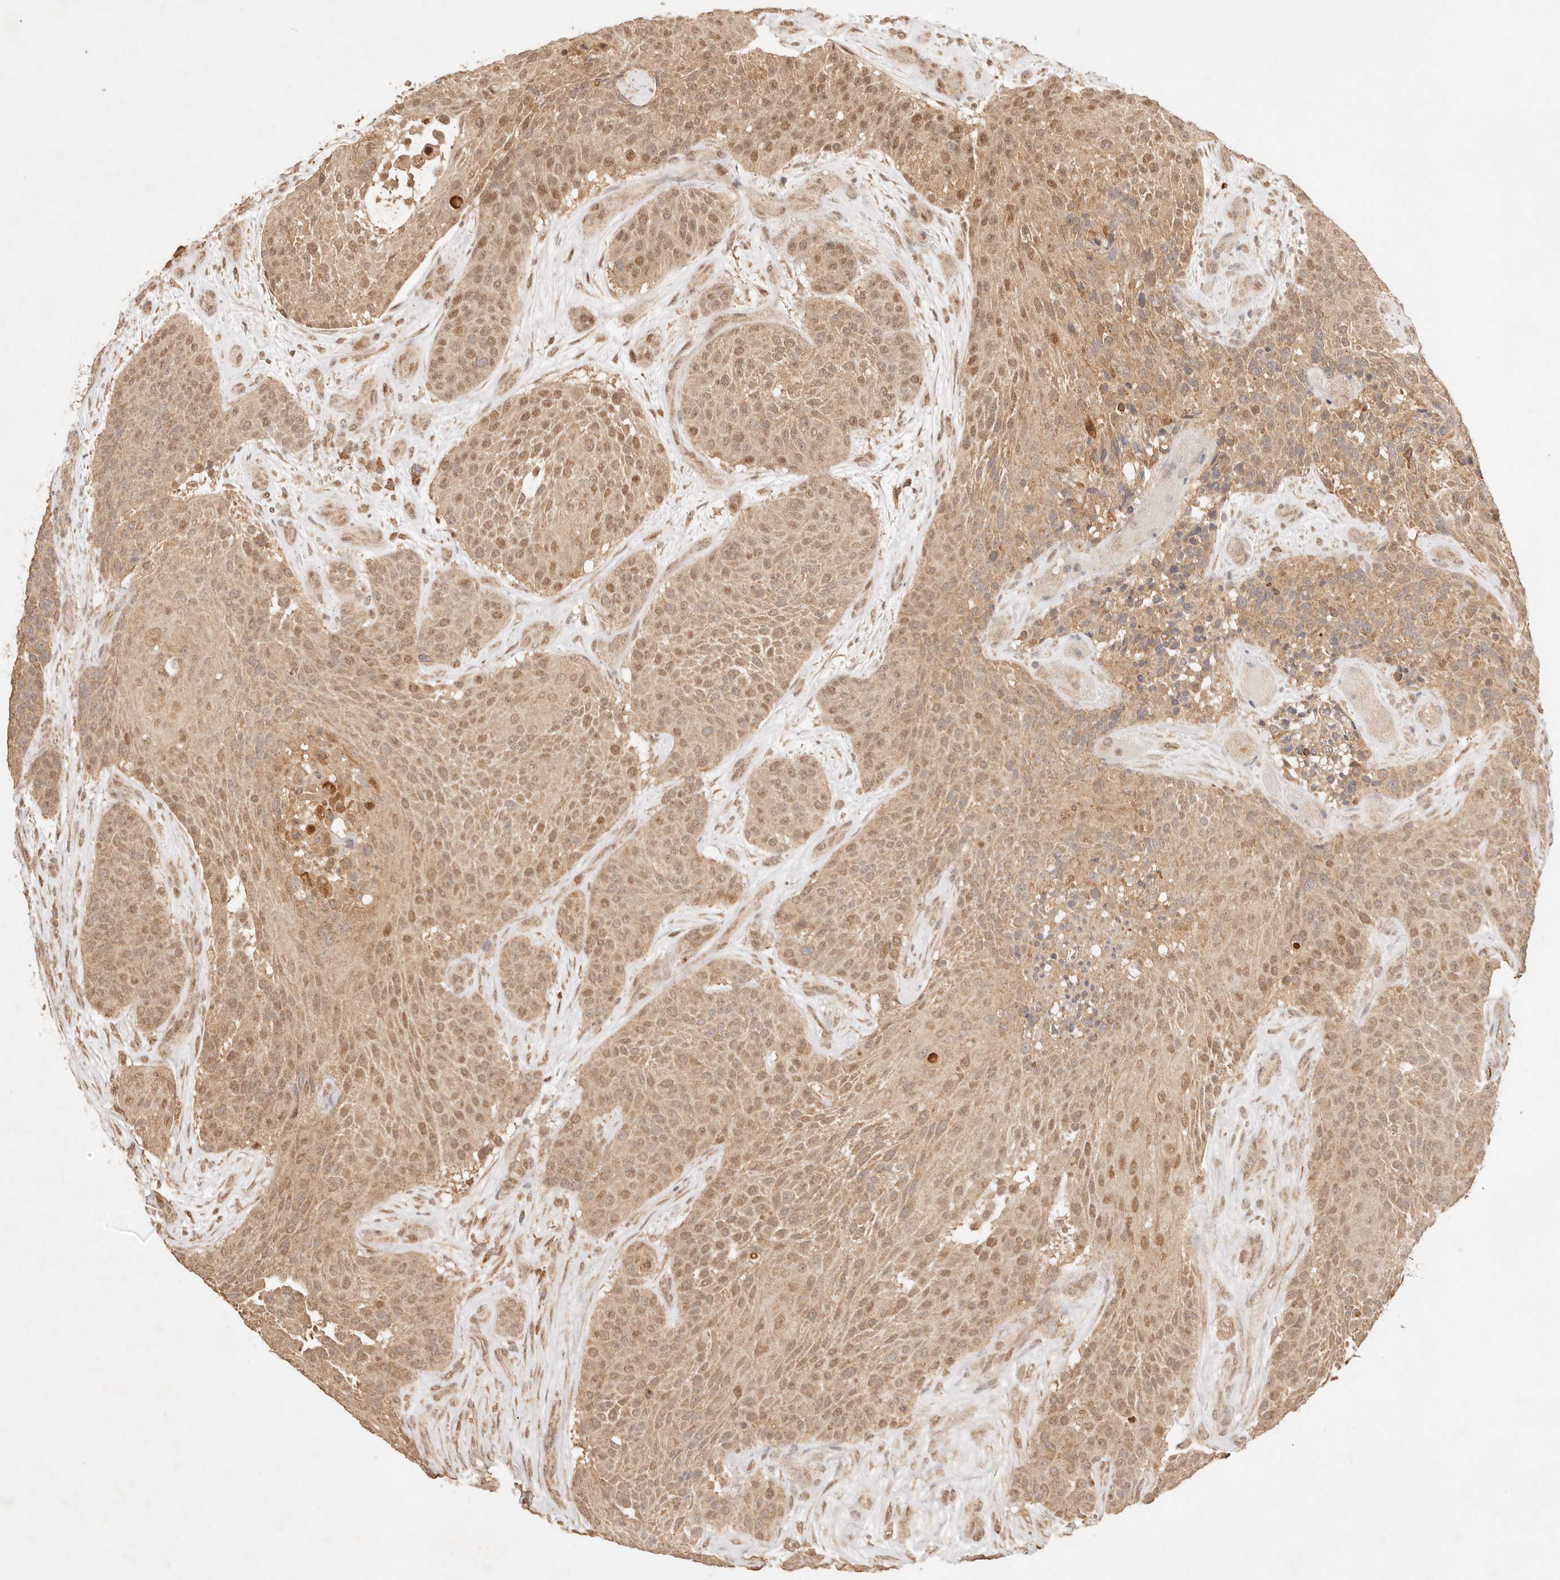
{"staining": {"intensity": "moderate", "quantity": ">75%", "location": "cytoplasmic/membranous,nuclear"}, "tissue": "urothelial cancer", "cell_type": "Tumor cells", "image_type": "cancer", "snomed": [{"axis": "morphology", "description": "Urothelial carcinoma, High grade"}, {"axis": "topography", "description": "Urinary bladder"}], "caption": "Urothelial cancer was stained to show a protein in brown. There is medium levels of moderate cytoplasmic/membranous and nuclear positivity in about >75% of tumor cells. (DAB = brown stain, brightfield microscopy at high magnification).", "gene": "TRIM11", "patient": {"sex": "female", "age": 63}}